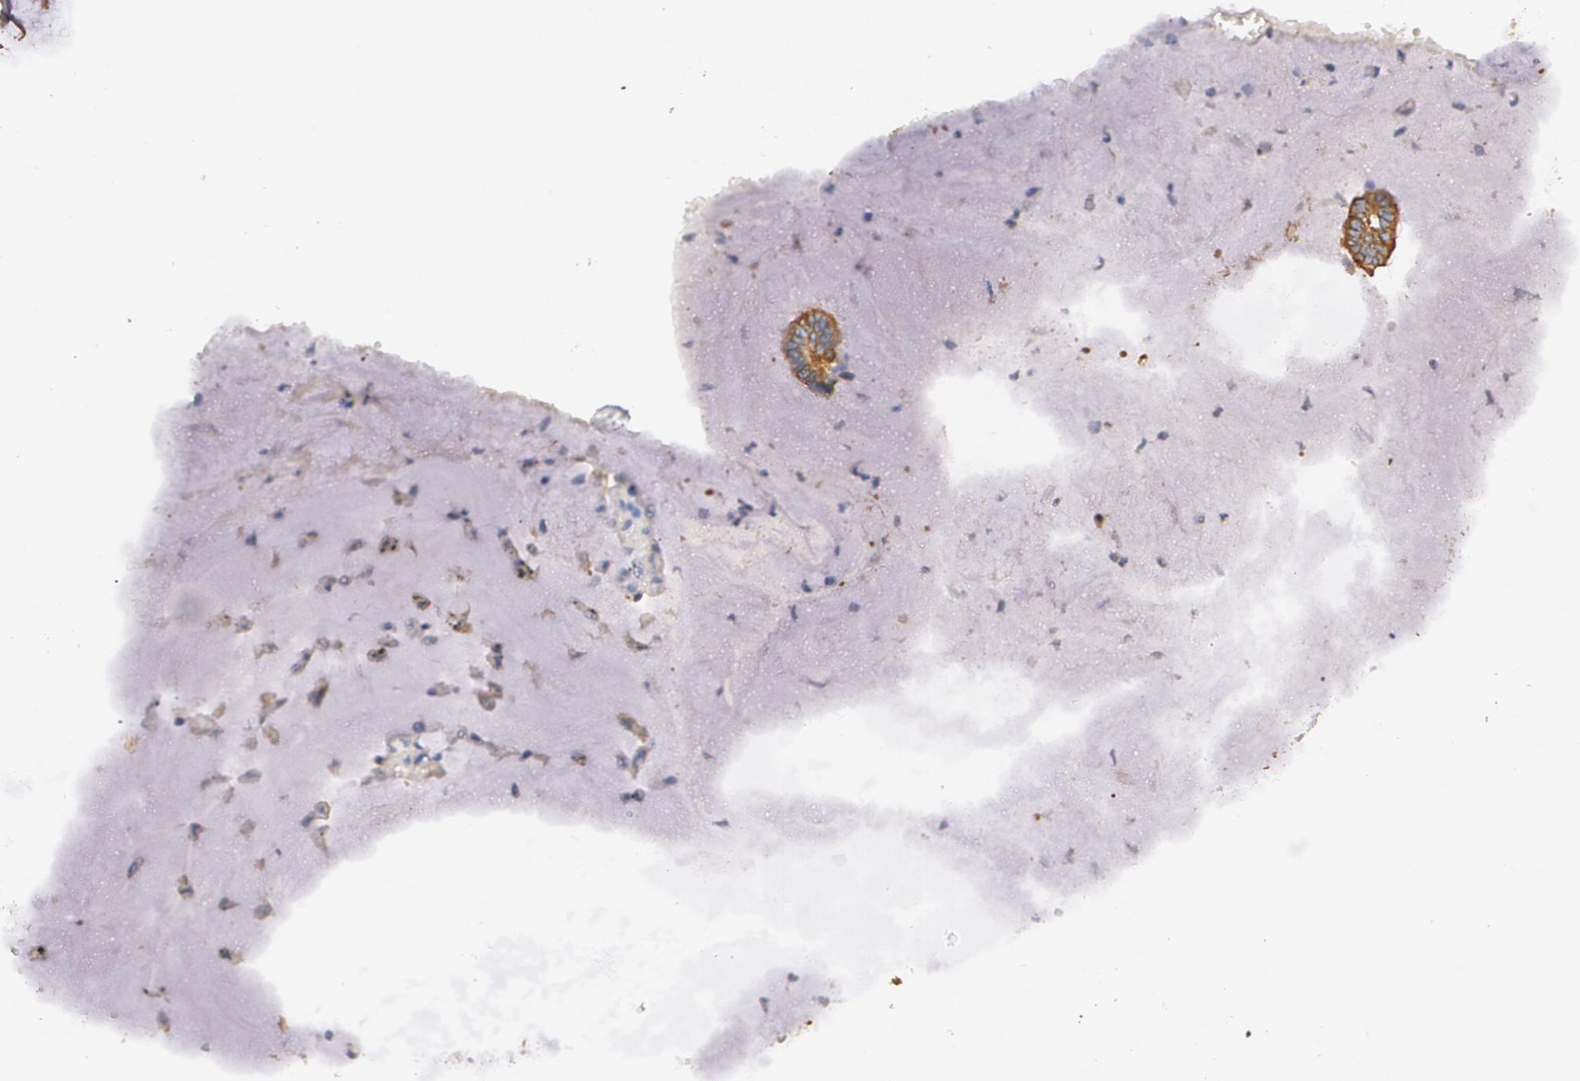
{"staining": {"intensity": "negative", "quantity": "none", "location": "none"}, "tissue": "adipose tissue", "cell_type": "Adipocytes", "image_type": "normal", "snomed": [{"axis": "morphology", "description": "Normal tissue, NOS"}, {"axis": "topography", "description": "Bronchus"}, {"axis": "topography", "description": "Lung"}], "caption": "This is a image of immunohistochemistry staining of normal adipose tissue, which shows no expression in adipocytes.", "gene": "TJP1", "patient": {"sex": "female", "age": 56}}